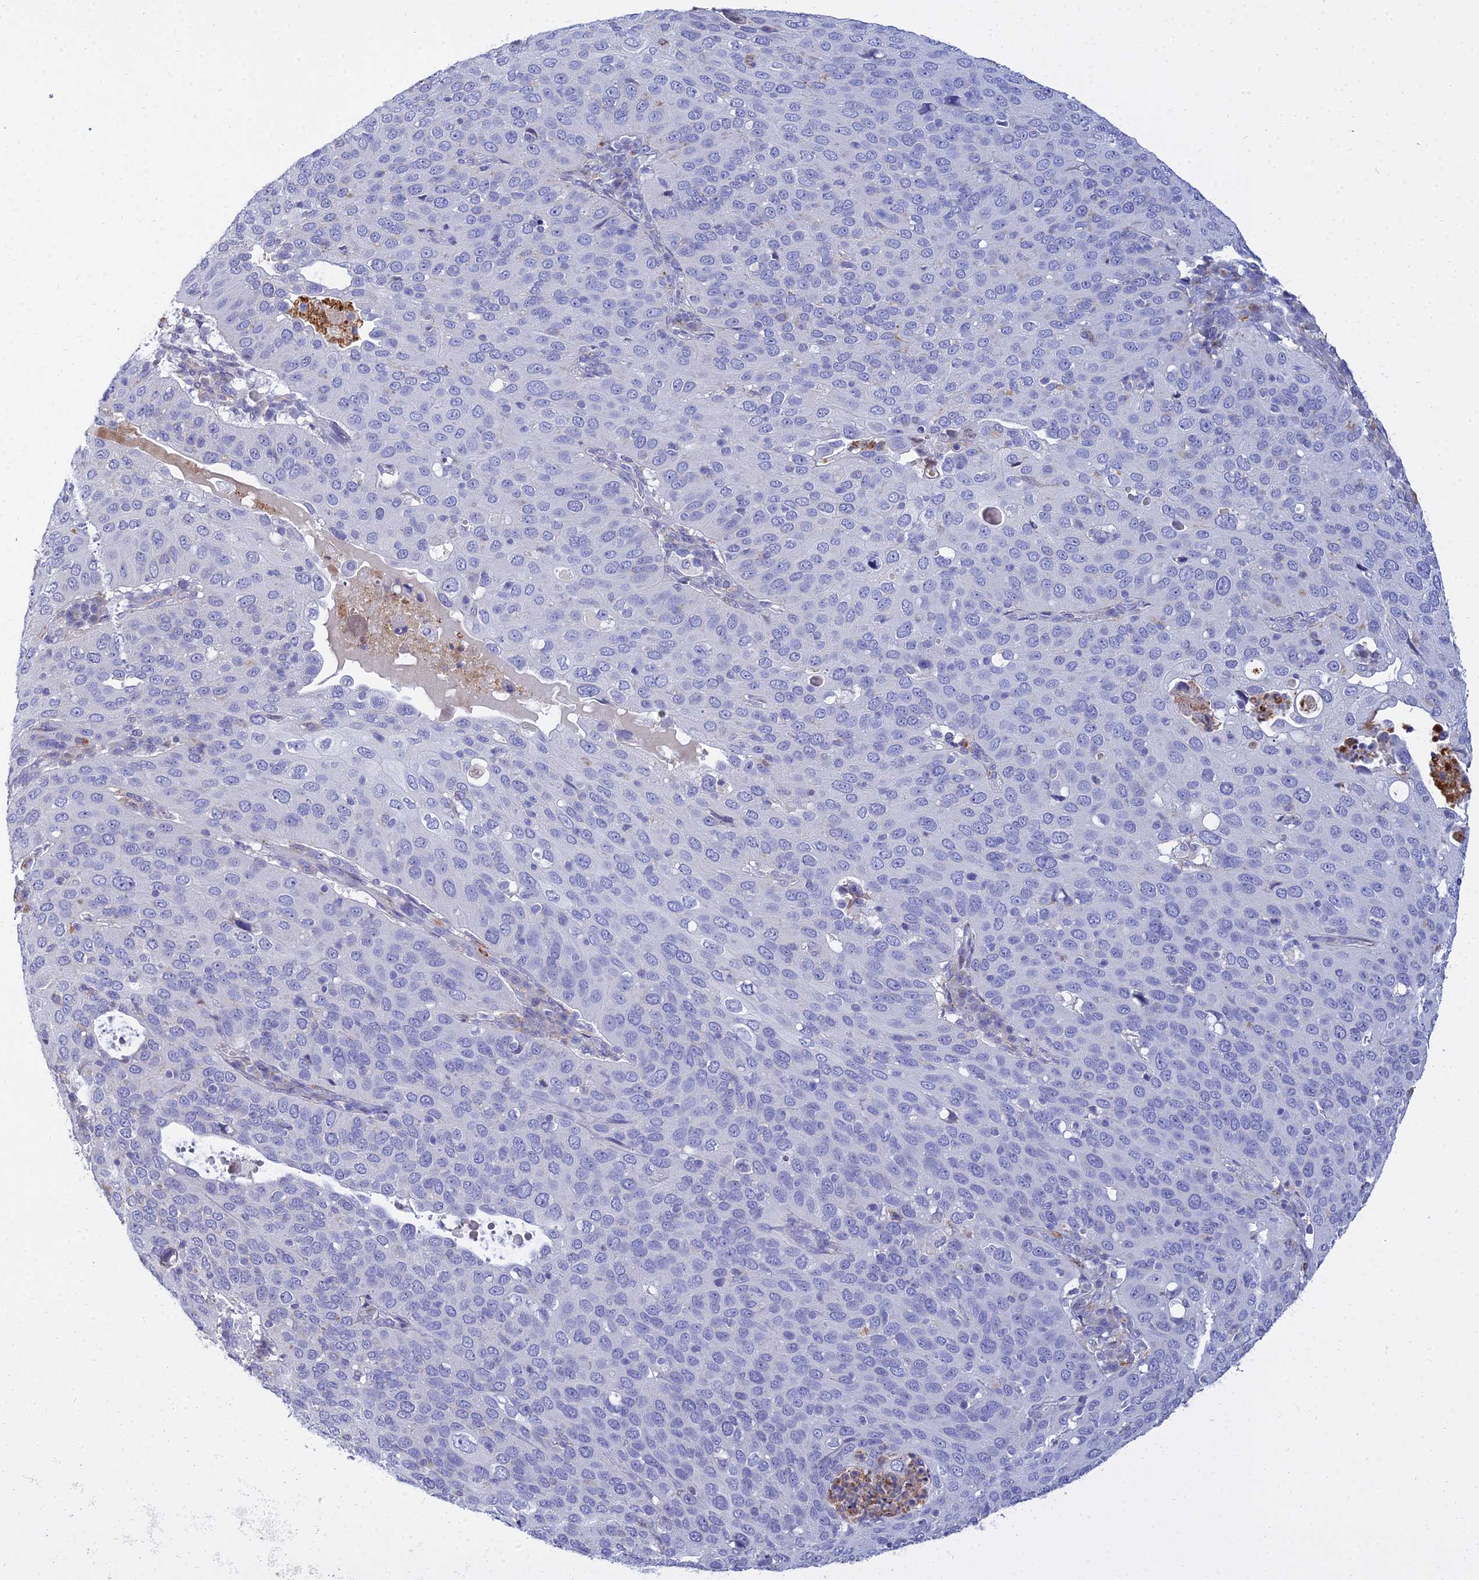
{"staining": {"intensity": "negative", "quantity": "none", "location": "none"}, "tissue": "cervical cancer", "cell_type": "Tumor cells", "image_type": "cancer", "snomed": [{"axis": "morphology", "description": "Squamous cell carcinoma, NOS"}, {"axis": "topography", "description": "Cervix"}], "caption": "Tumor cells are negative for protein expression in human cervical squamous cell carcinoma.", "gene": "VWC2L", "patient": {"sex": "female", "age": 36}}